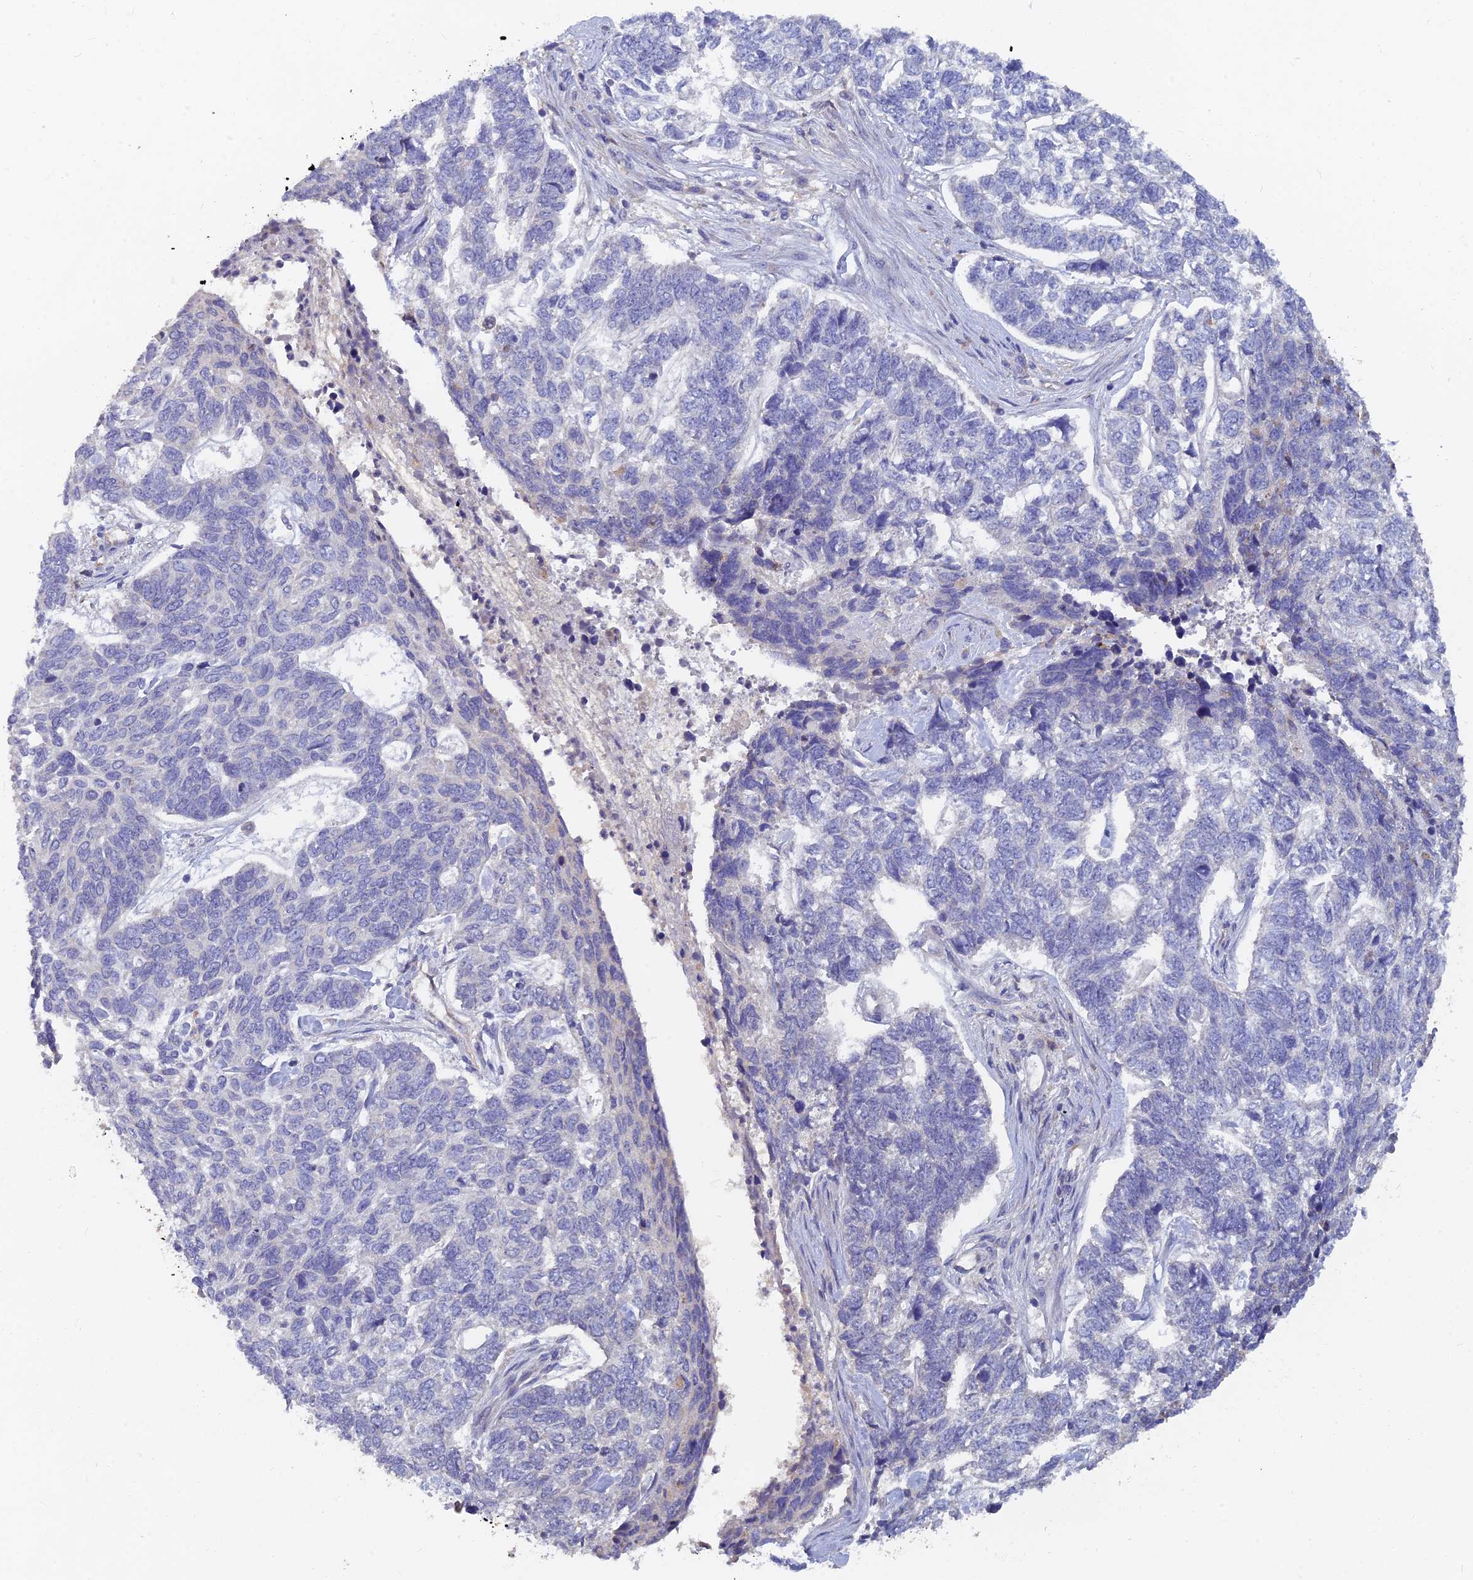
{"staining": {"intensity": "negative", "quantity": "none", "location": "none"}, "tissue": "skin cancer", "cell_type": "Tumor cells", "image_type": "cancer", "snomed": [{"axis": "morphology", "description": "Basal cell carcinoma"}, {"axis": "topography", "description": "Skin"}], "caption": "Histopathology image shows no protein expression in tumor cells of skin cancer (basal cell carcinoma) tissue. (Brightfield microscopy of DAB (3,3'-diaminobenzidine) immunohistochemistry at high magnification).", "gene": "ARRDC1", "patient": {"sex": "female", "age": 65}}